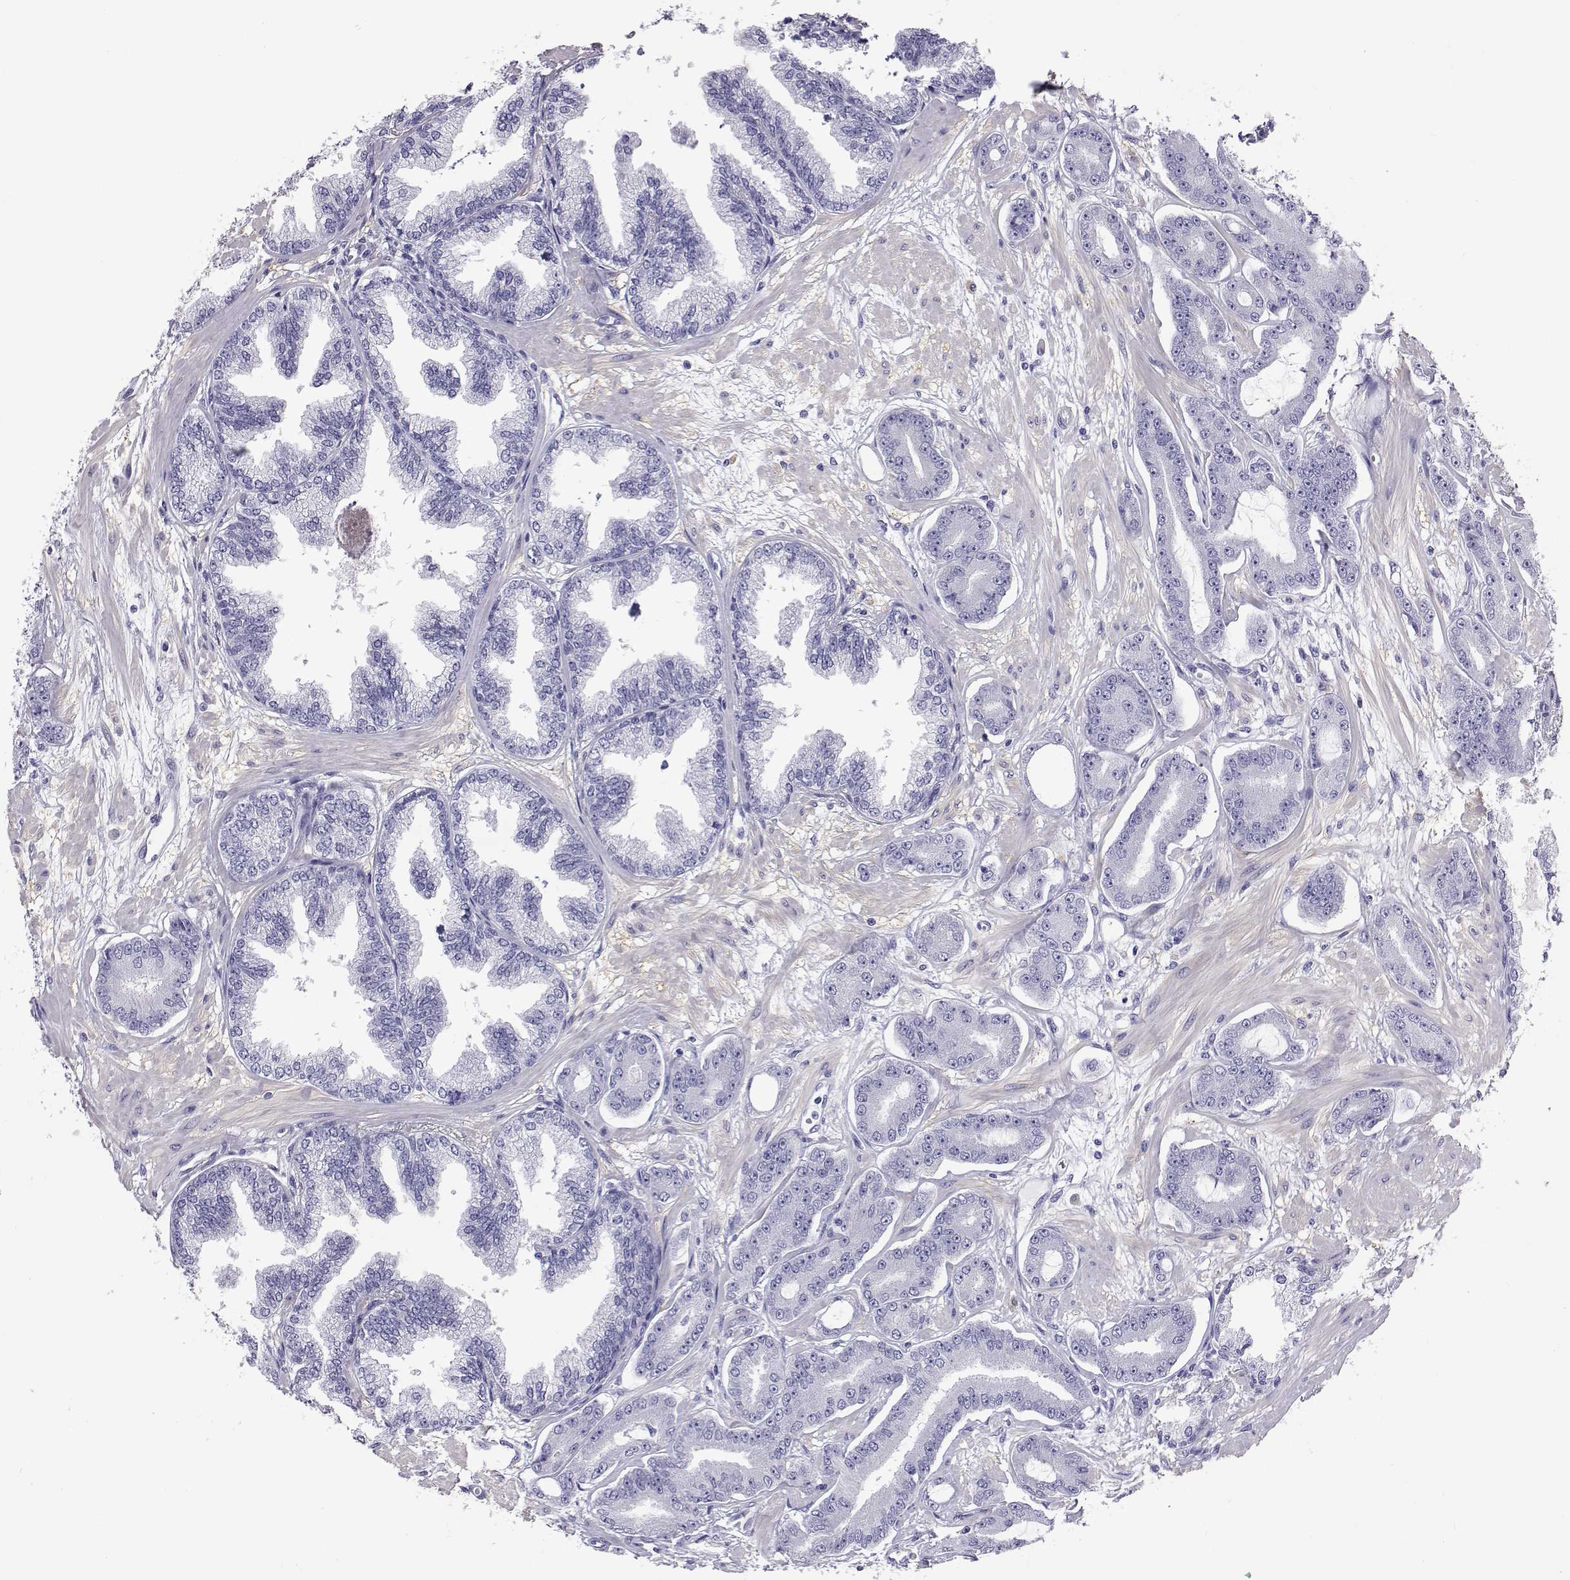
{"staining": {"intensity": "negative", "quantity": "none", "location": "none"}, "tissue": "prostate cancer", "cell_type": "Tumor cells", "image_type": "cancer", "snomed": [{"axis": "morphology", "description": "Adenocarcinoma, Low grade"}, {"axis": "topography", "description": "Prostate"}], "caption": "Immunohistochemistry (IHC) histopathology image of prostate cancer stained for a protein (brown), which reveals no expression in tumor cells.", "gene": "PLIN4", "patient": {"sex": "male", "age": 64}}